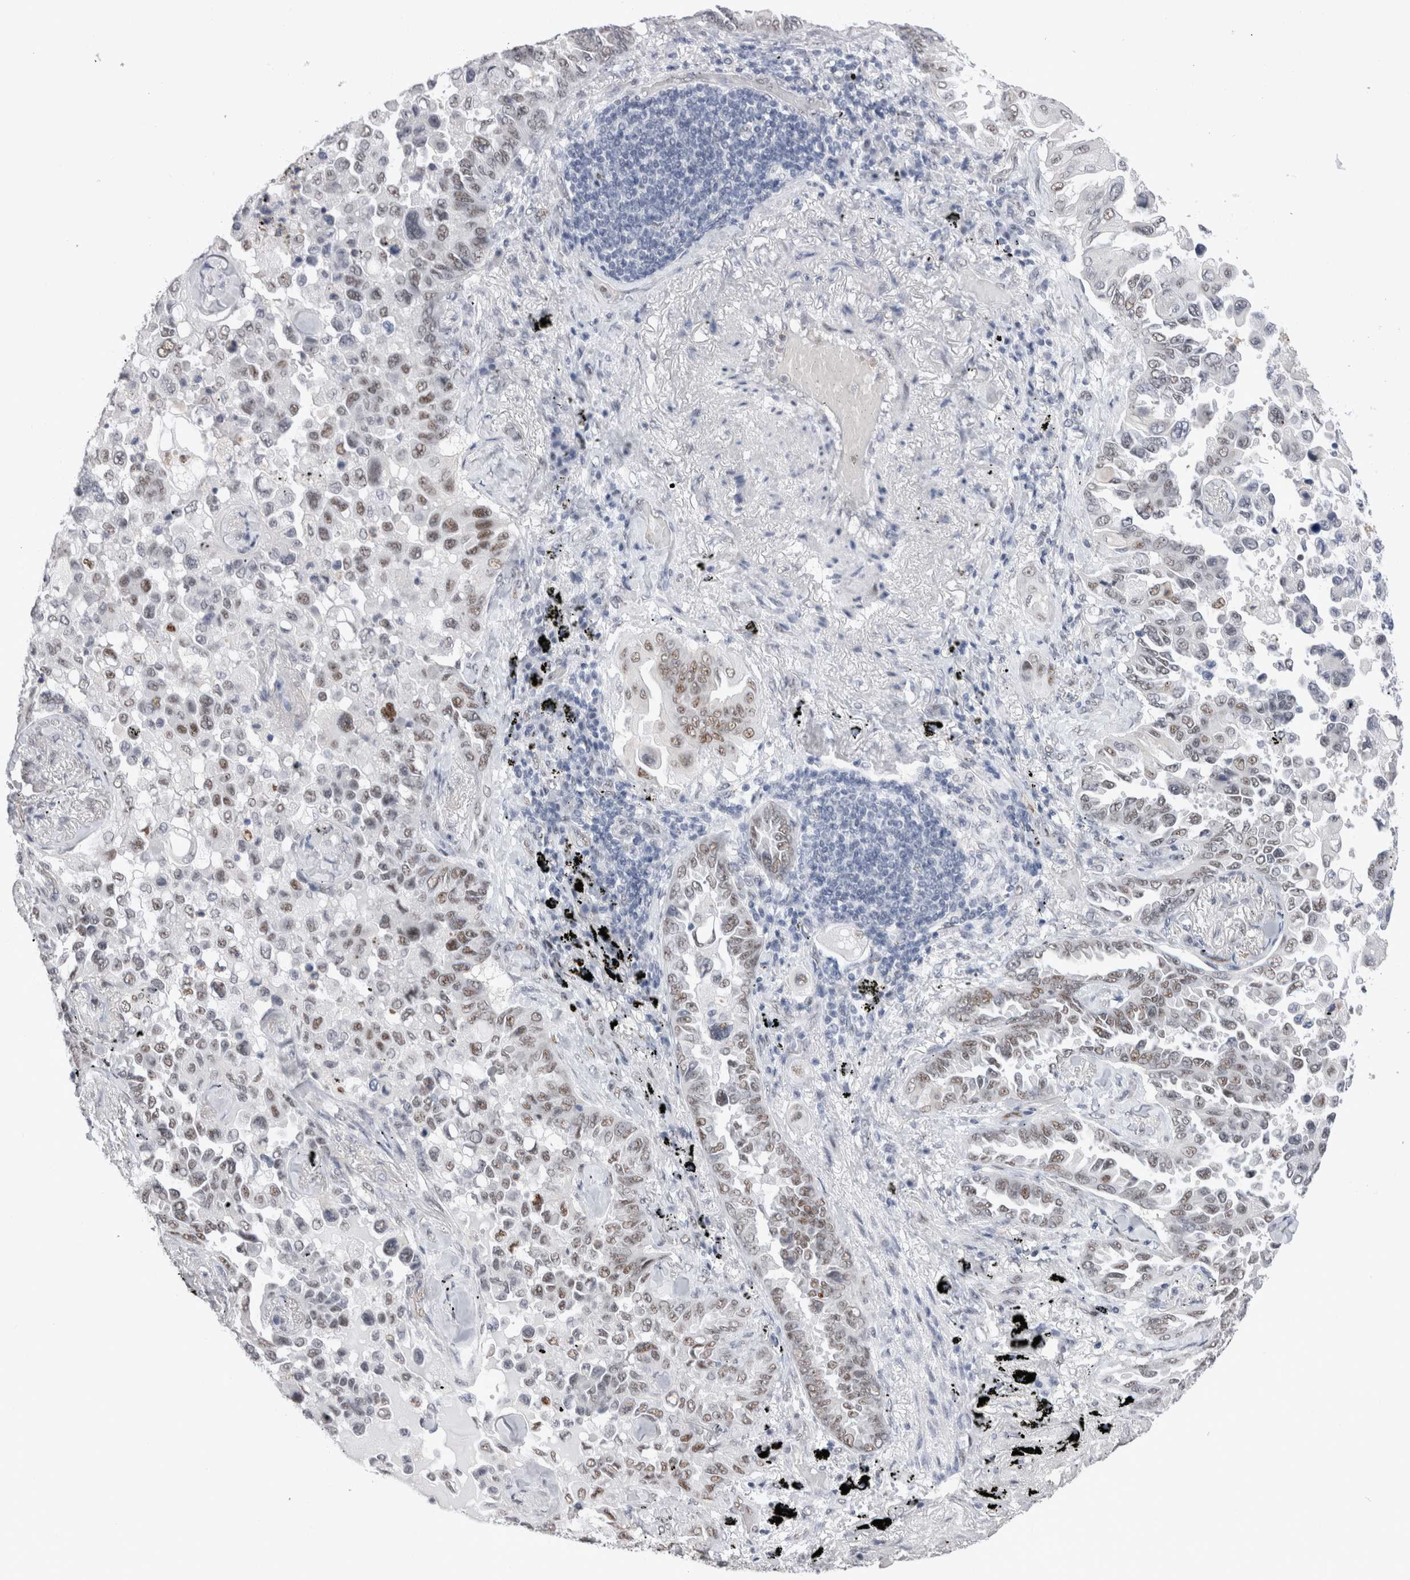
{"staining": {"intensity": "moderate", "quantity": "25%-75%", "location": "nuclear"}, "tissue": "lung cancer", "cell_type": "Tumor cells", "image_type": "cancer", "snomed": [{"axis": "morphology", "description": "Adenocarcinoma, NOS"}, {"axis": "topography", "description": "Lung"}], "caption": "Moderate nuclear protein expression is identified in approximately 25%-75% of tumor cells in lung cancer.", "gene": "RBM6", "patient": {"sex": "female", "age": 67}}